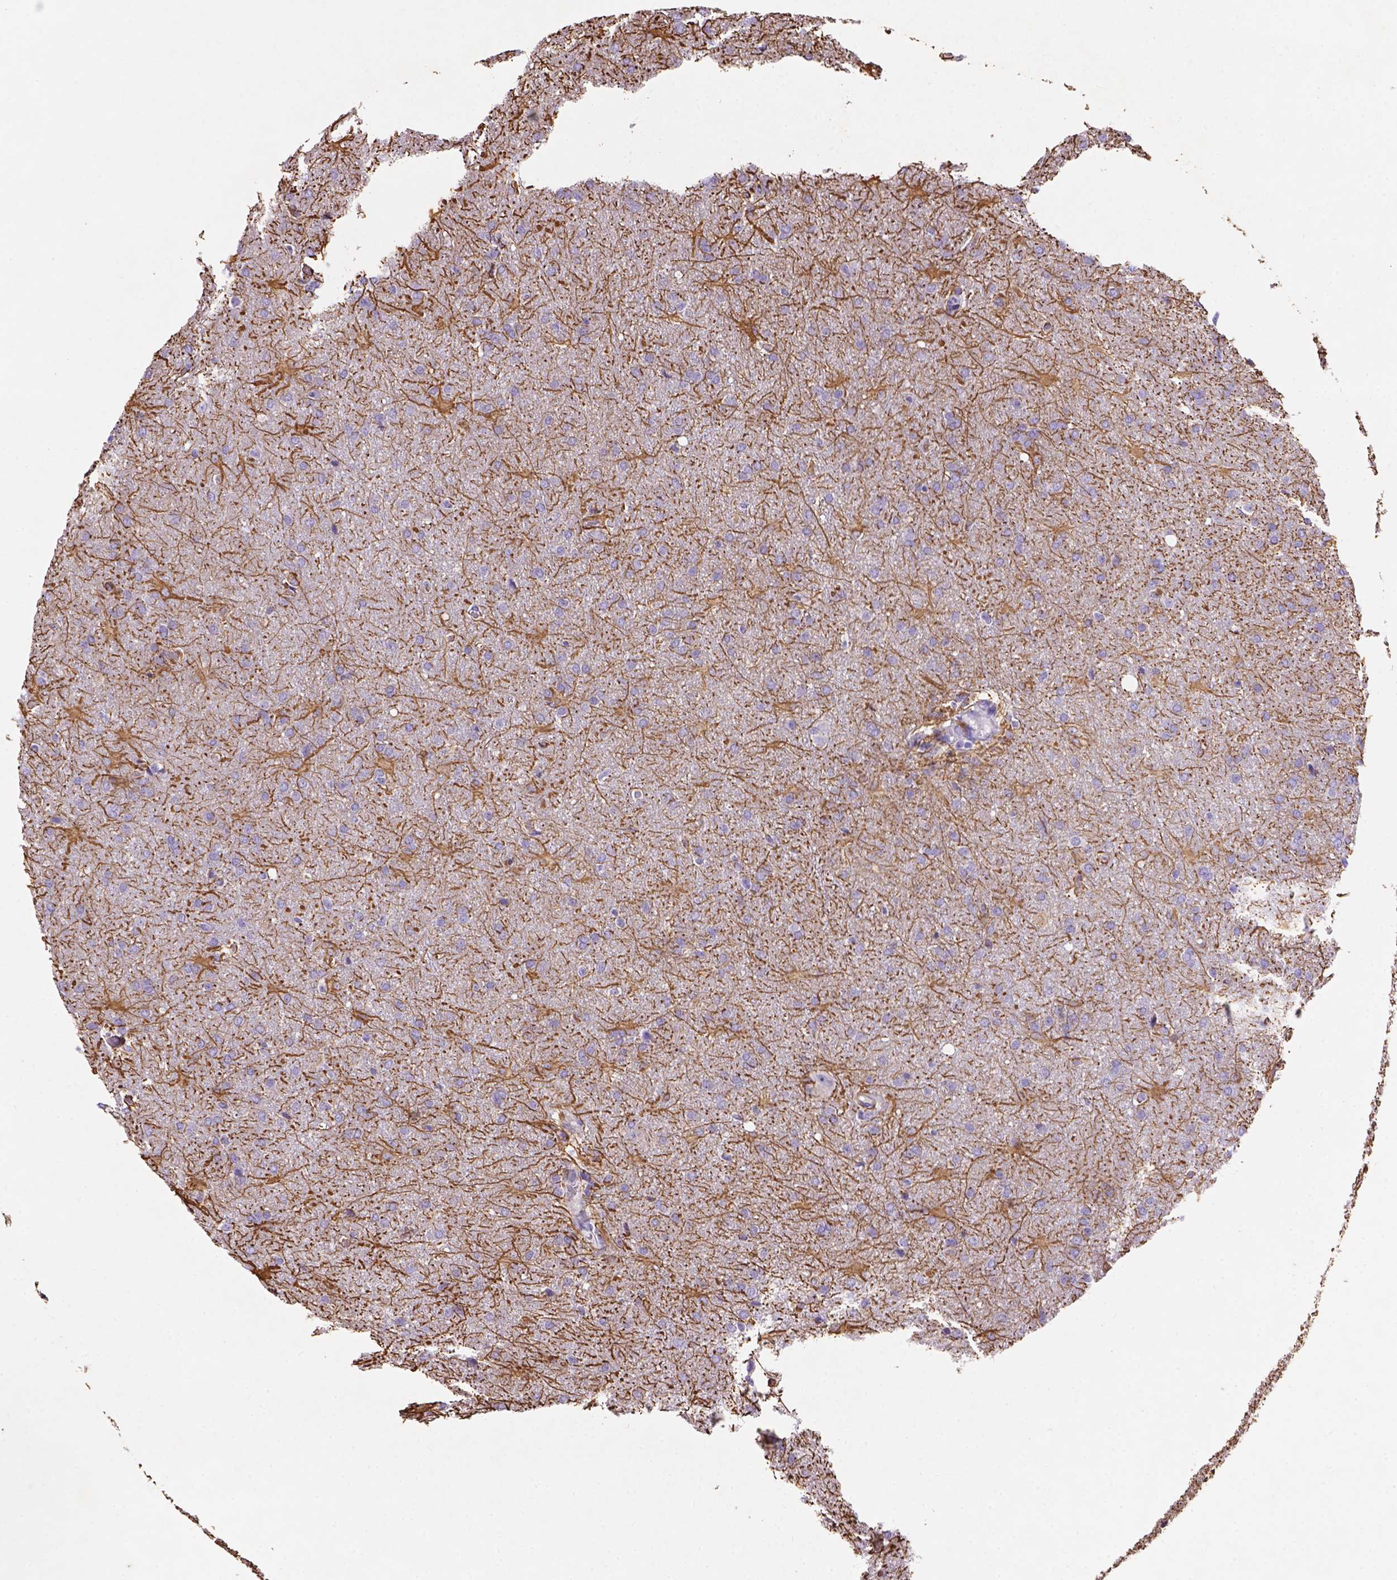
{"staining": {"intensity": "negative", "quantity": "none", "location": "none"}, "tissue": "glioma", "cell_type": "Tumor cells", "image_type": "cancer", "snomed": [{"axis": "morphology", "description": "Glioma, malignant, High grade"}, {"axis": "topography", "description": "Brain"}], "caption": "This micrograph is of malignant glioma (high-grade) stained with immunohistochemistry to label a protein in brown with the nuclei are counter-stained blue. There is no positivity in tumor cells.", "gene": "DMWD", "patient": {"sex": "male", "age": 68}}